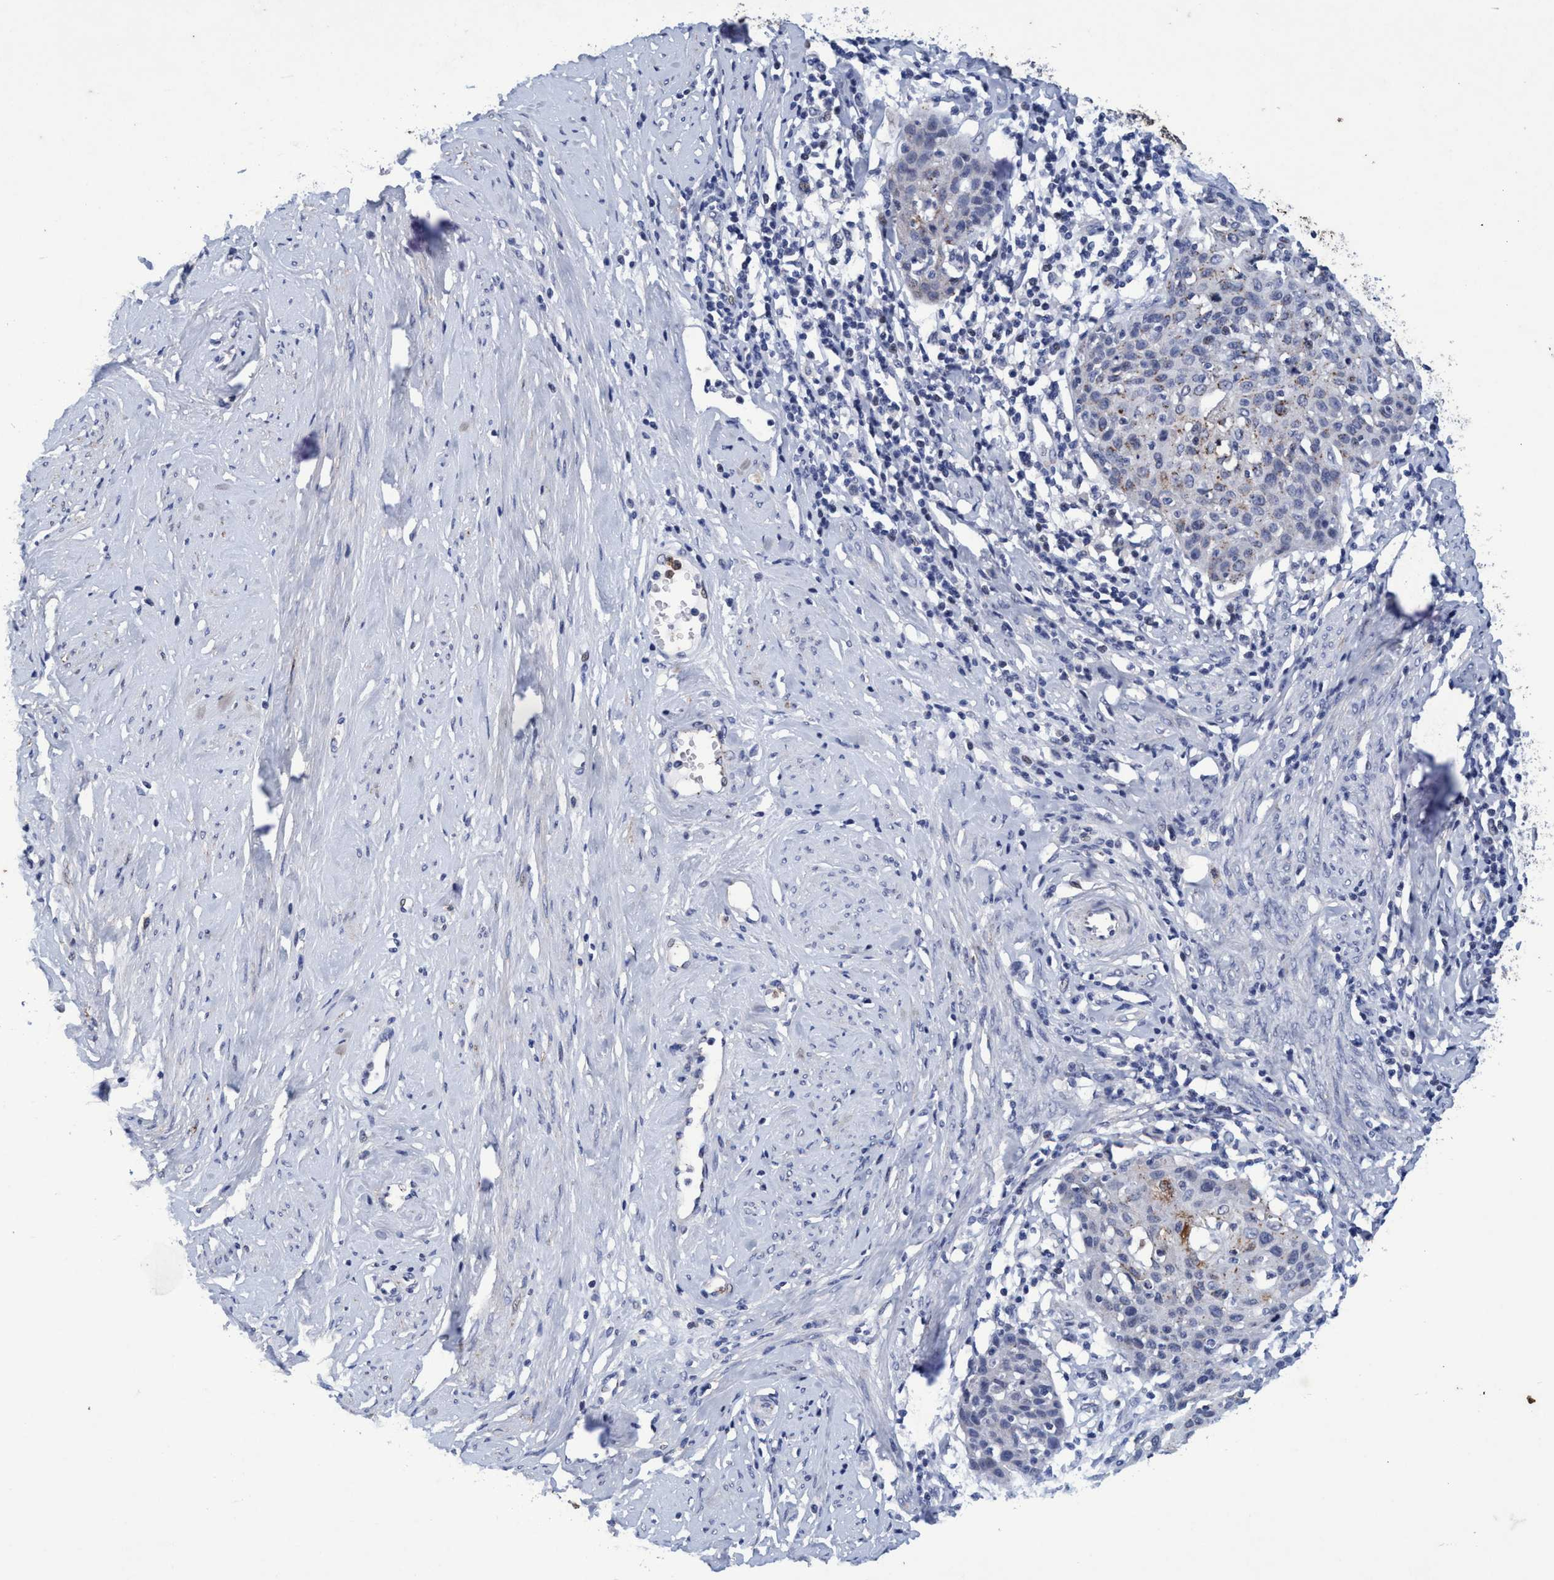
{"staining": {"intensity": "weak", "quantity": "<25%", "location": "cytoplasmic/membranous"}, "tissue": "cervical cancer", "cell_type": "Tumor cells", "image_type": "cancer", "snomed": [{"axis": "morphology", "description": "Squamous cell carcinoma, NOS"}, {"axis": "topography", "description": "Cervix"}], "caption": "The histopathology image demonstrates no significant expression in tumor cells of cervical cancer (squamous cell carcinoma).", "gene": "GRB14", "patient": {"sex": "female", "age": 38}}